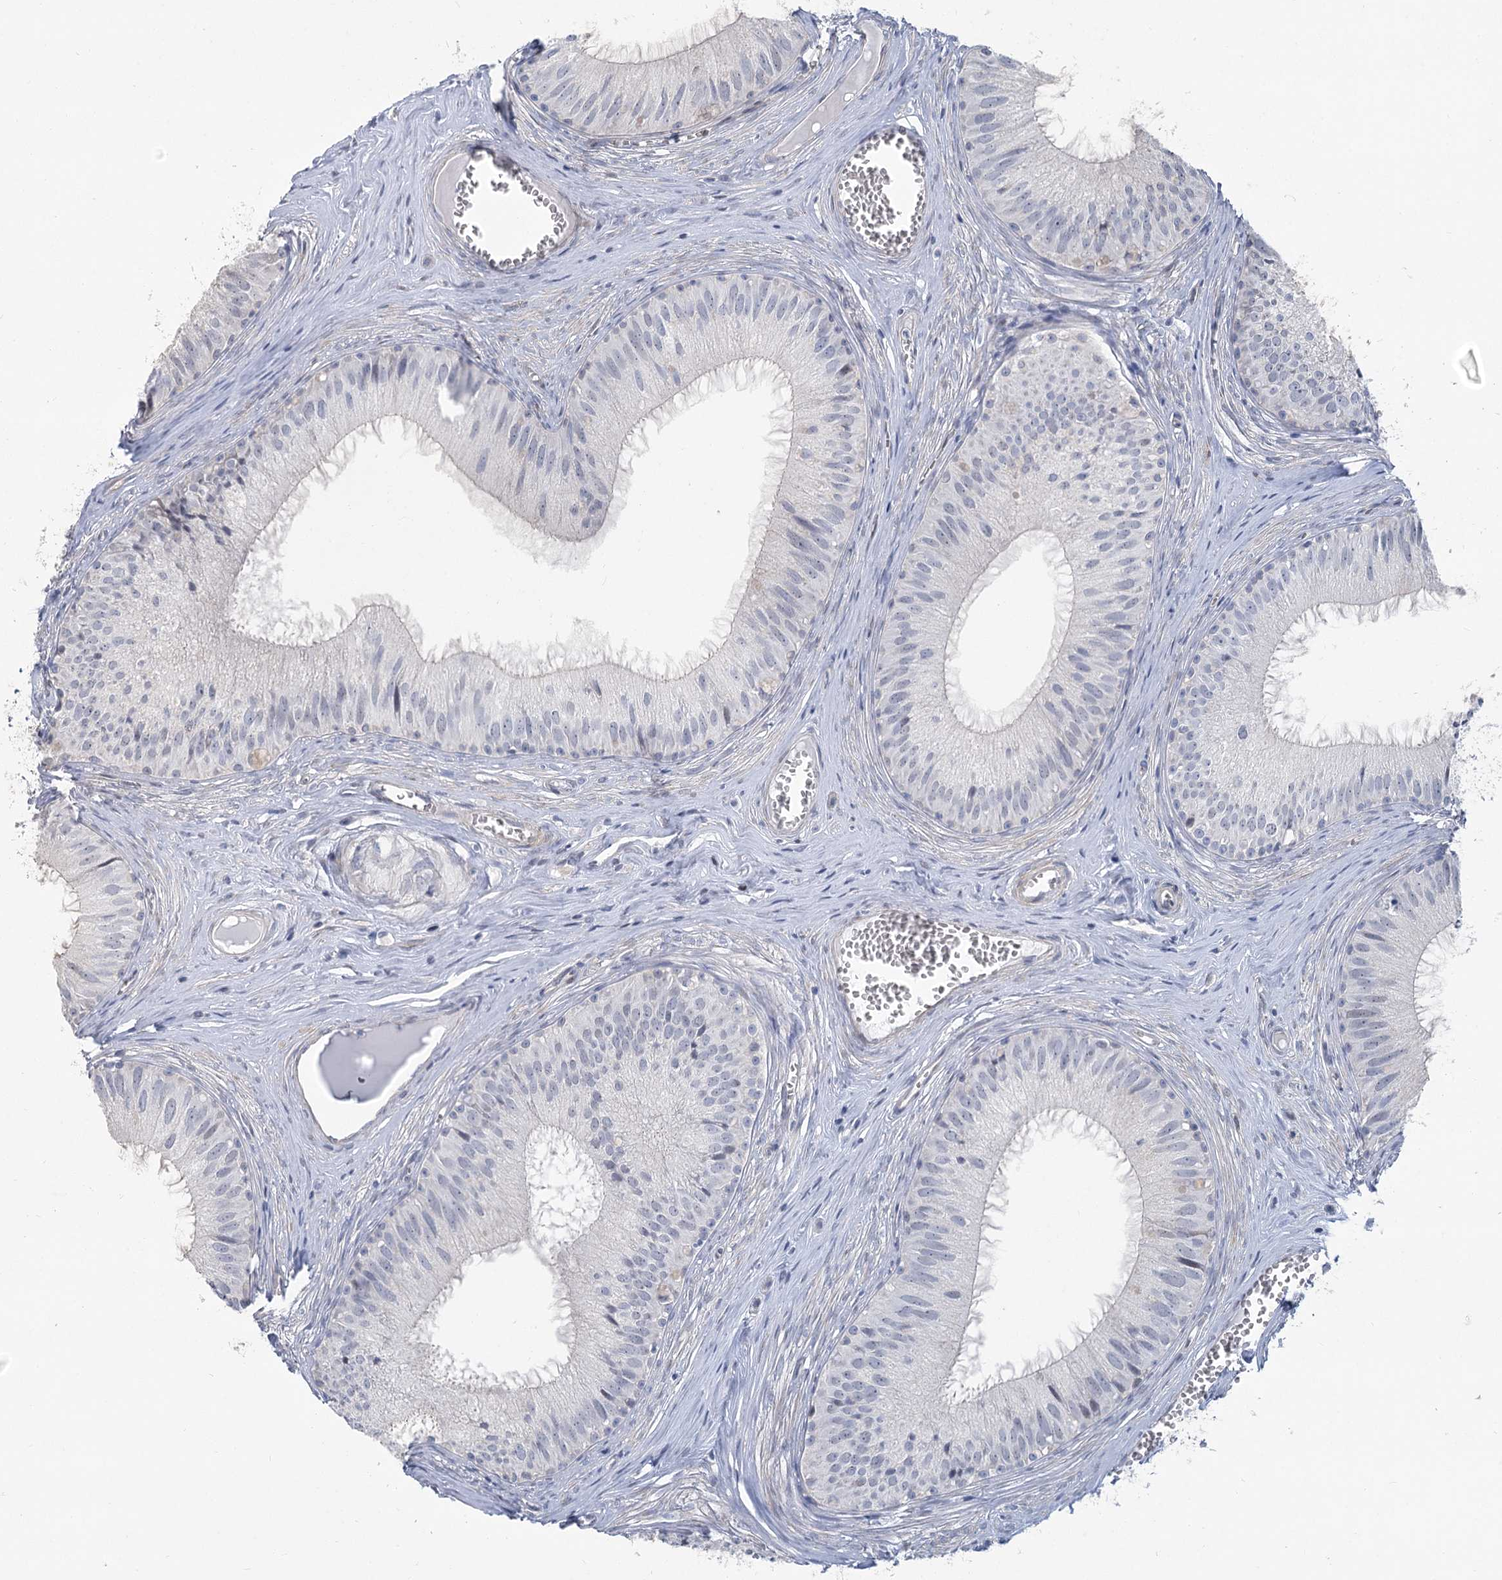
{"staining": {"intensity": "negative", "quantity": "none", "location": "none"}, "tissue": "epididymis", "cell_type": "Glandular cells", "image_type": "normal", "snomed": [{"axis": "morphology", "description": "Normal tissue, NOS"}, {"axis": "topography", "description": "Epididymis"}], "caption": "The micrograph exhibits no staining of glandular cells in unremarkable epididymis.", "gene": "ABITRAM", "patient": {"sex": "male", "age": 36}}